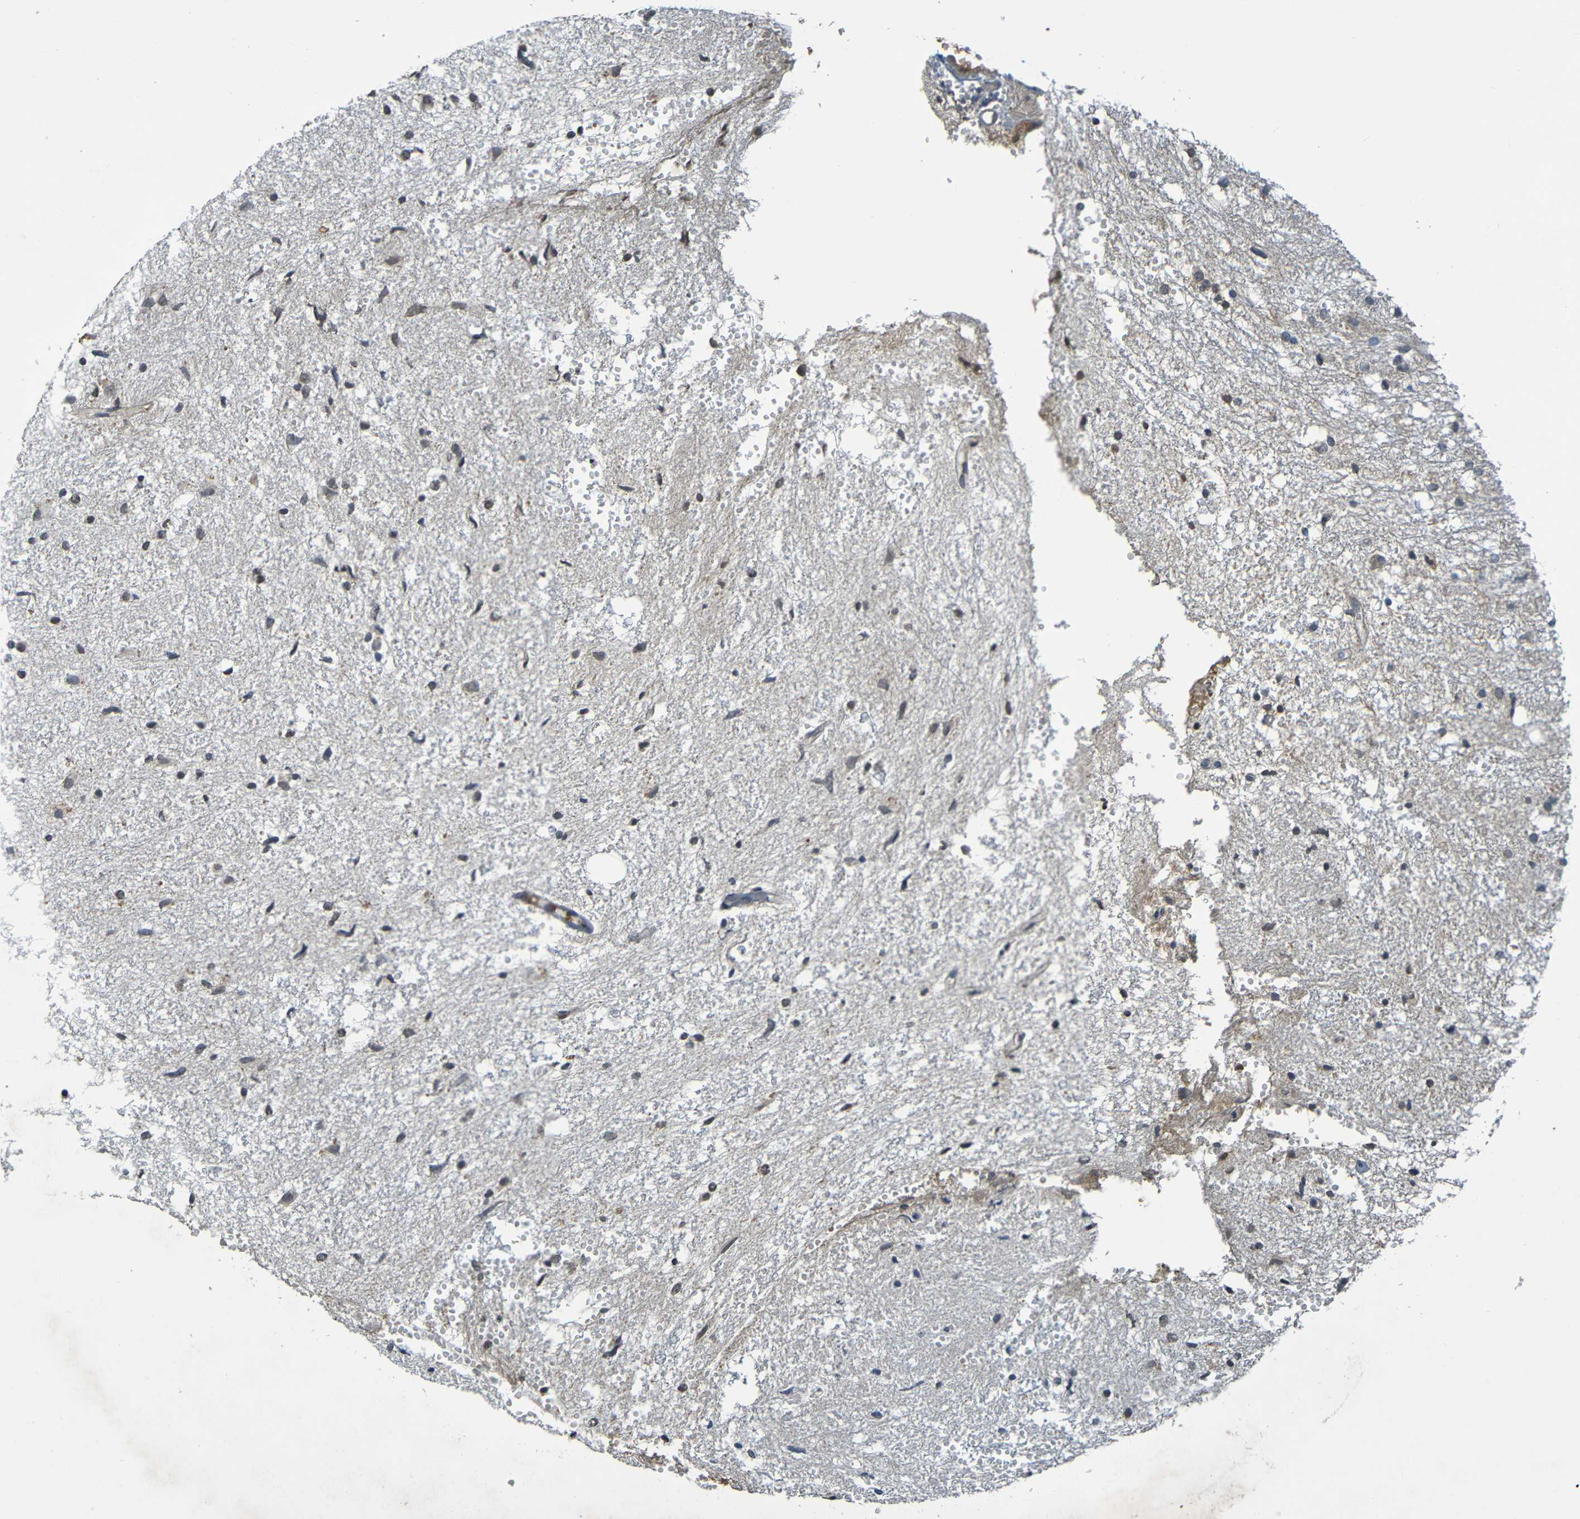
{"staining": {"intensity": "negative", "quantity": "none", "location": "none"}, "tissue": "glioma", "cell_type": "Tumor cells", "image_type": "cancer", "snomed": [{"axis": "morphology", "description": "Glioma, malignant, High grade"}, {"axis": "topography", "description": "Brain"}], "caption": "High power microscopy image of an IHC image of malignant high-grade glioma, revealing no significant expression in tumor cells.", "gene": "C1QA", "patient": {"sex": "female", "age": 59}}